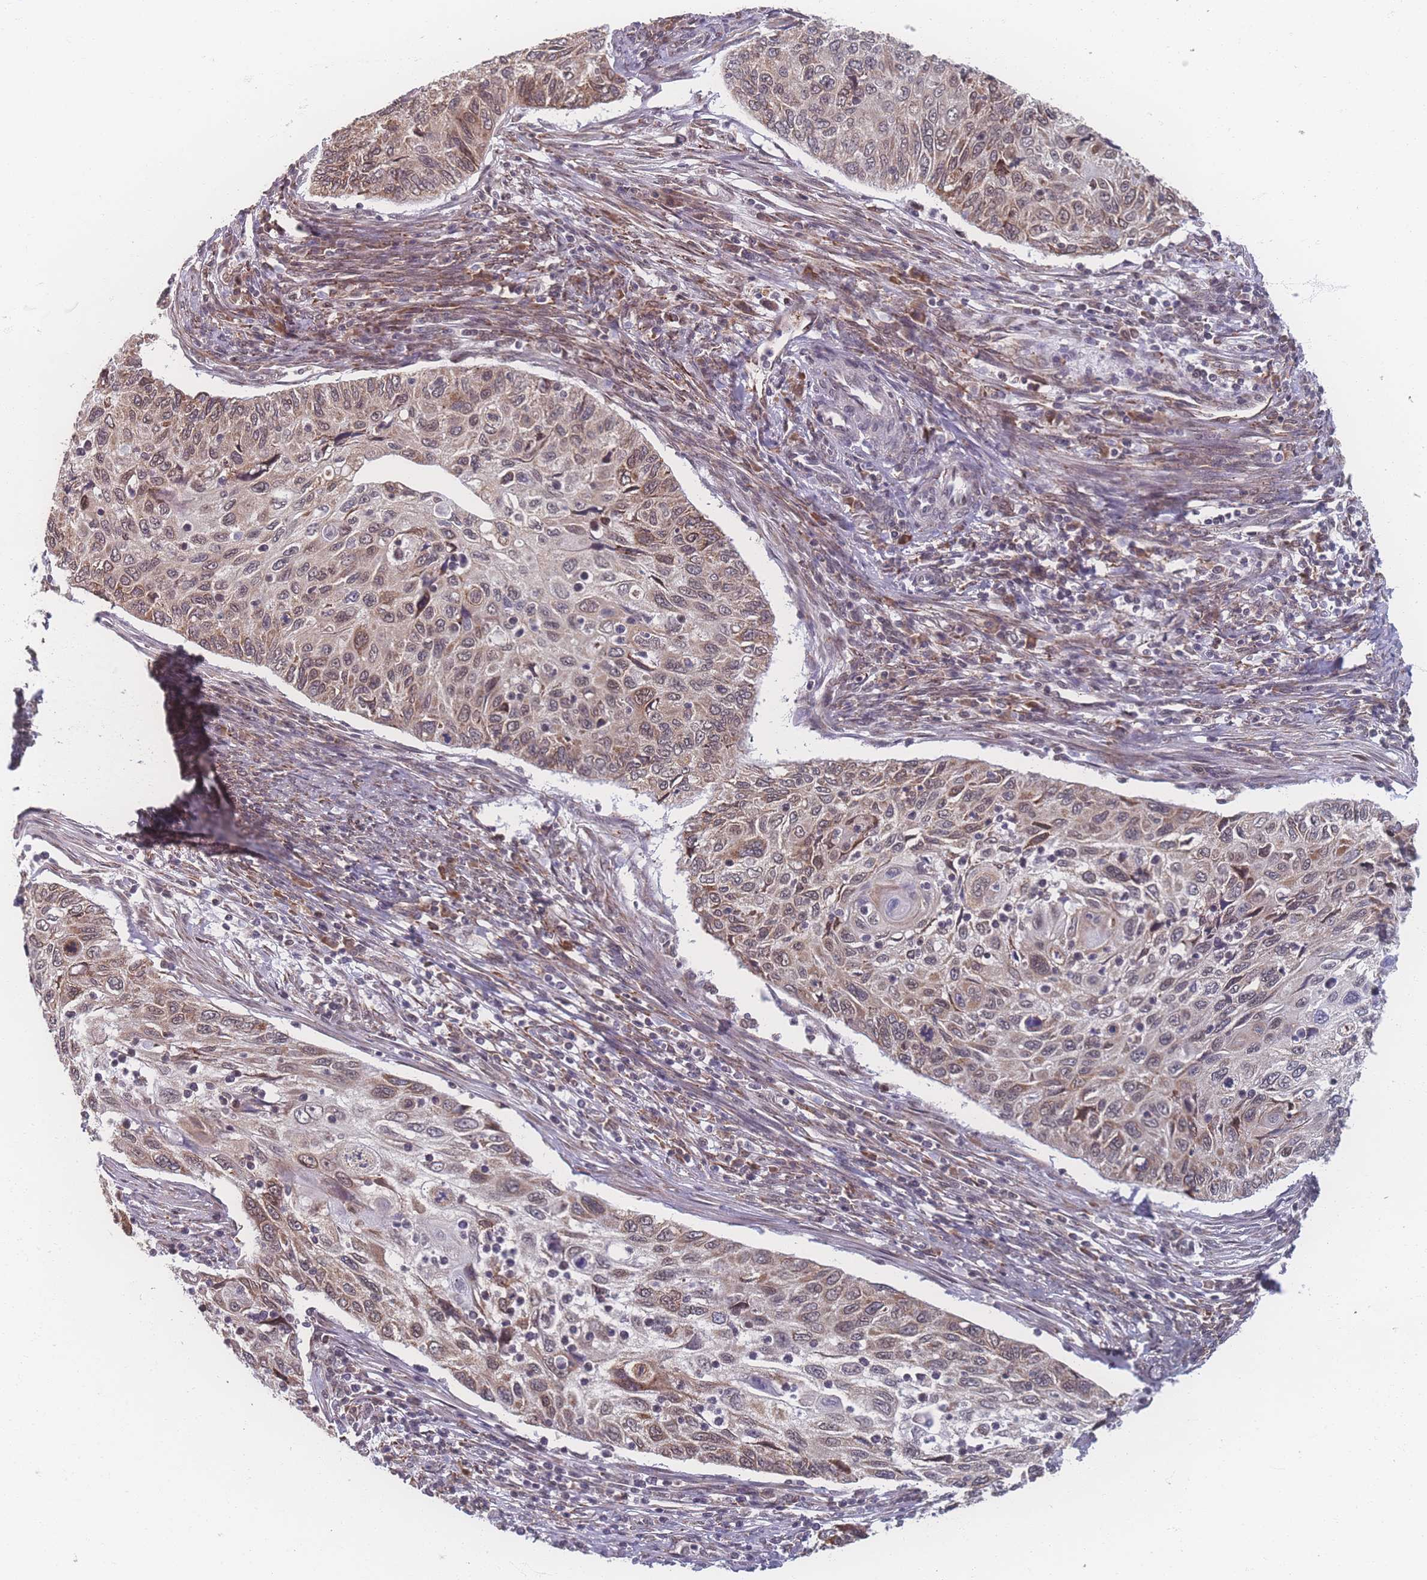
{"staining": {"intensity": "moderate", "quantity": "<25%", "location": "cytoplasmic/membranous"}, "tissue": "cervical cancer", "cell_type": "Tumor cells", "image_type": "cancer", "snomed": [{"axis": "morphology", "description": "Squamous cell carcinoma, NOS"}, {"axis": "topography", "description": "Cervix"}], "caption": "Immunohistochemistry histopathology image of cervical squamous cell carcinoma stained for a protein (brown), which shows low levels of moderate cytoplasmic/membranous positivity in about <25% of tumor cells.", "gene": "ZC3H13", "patient": {"sex": "female", "age": 70}}